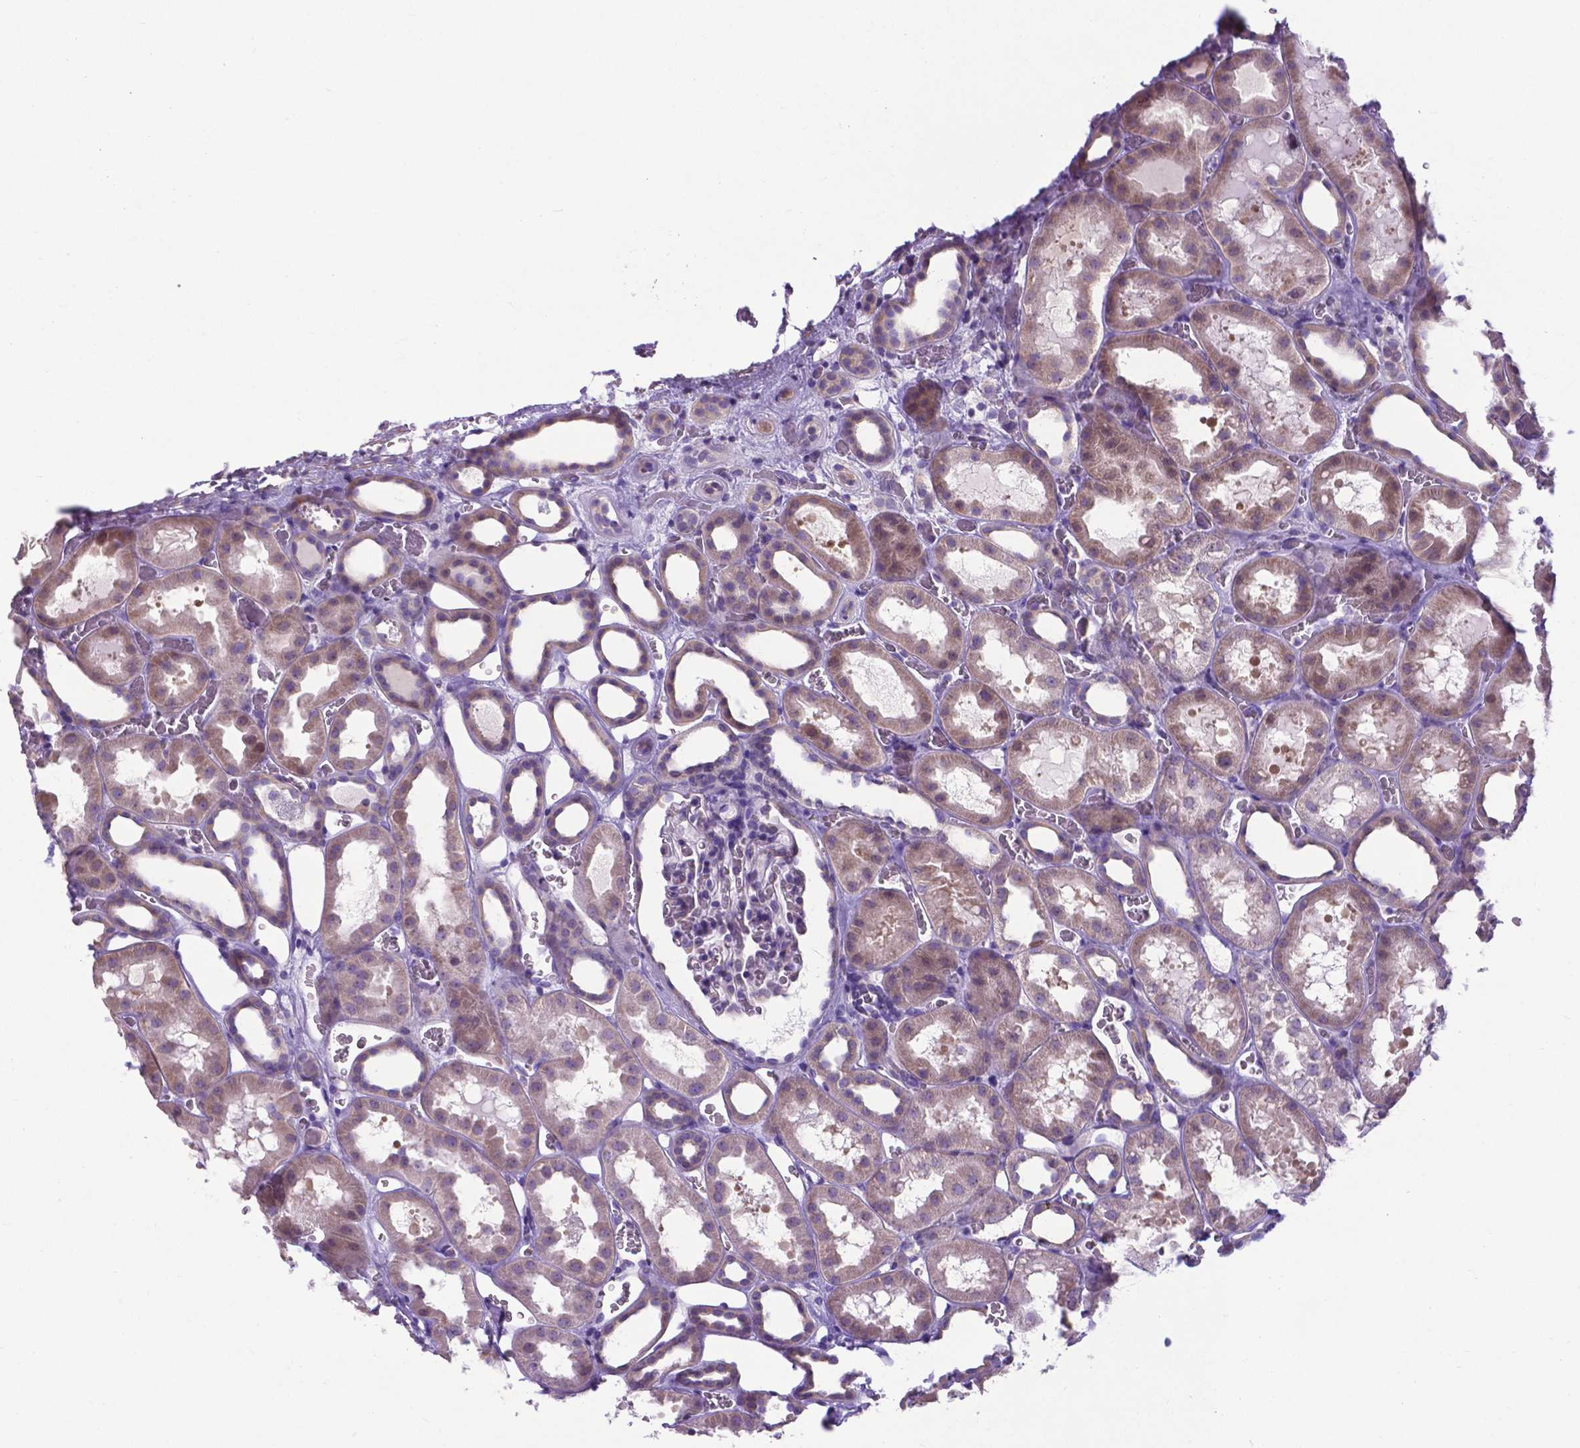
{"staining": {"intensity": "negative", "quantity": "none", "location": "none"}, "tissue": "kidney", "cell_type": "Cells in glomeruli", "image_type": "normal", "snomed": [{"axis": "morphology", "description": "Normal tissue, NOS"}, {"axis": "topography", "description": "Kidney"}], "caption": "High power microscopy image of an IHC photomicrograph of unremarkable kidney, revealing no significant positivity in cells in glomeruli.", "gene": "RPL6", "patient": {"sex": "female", "age": 41}}